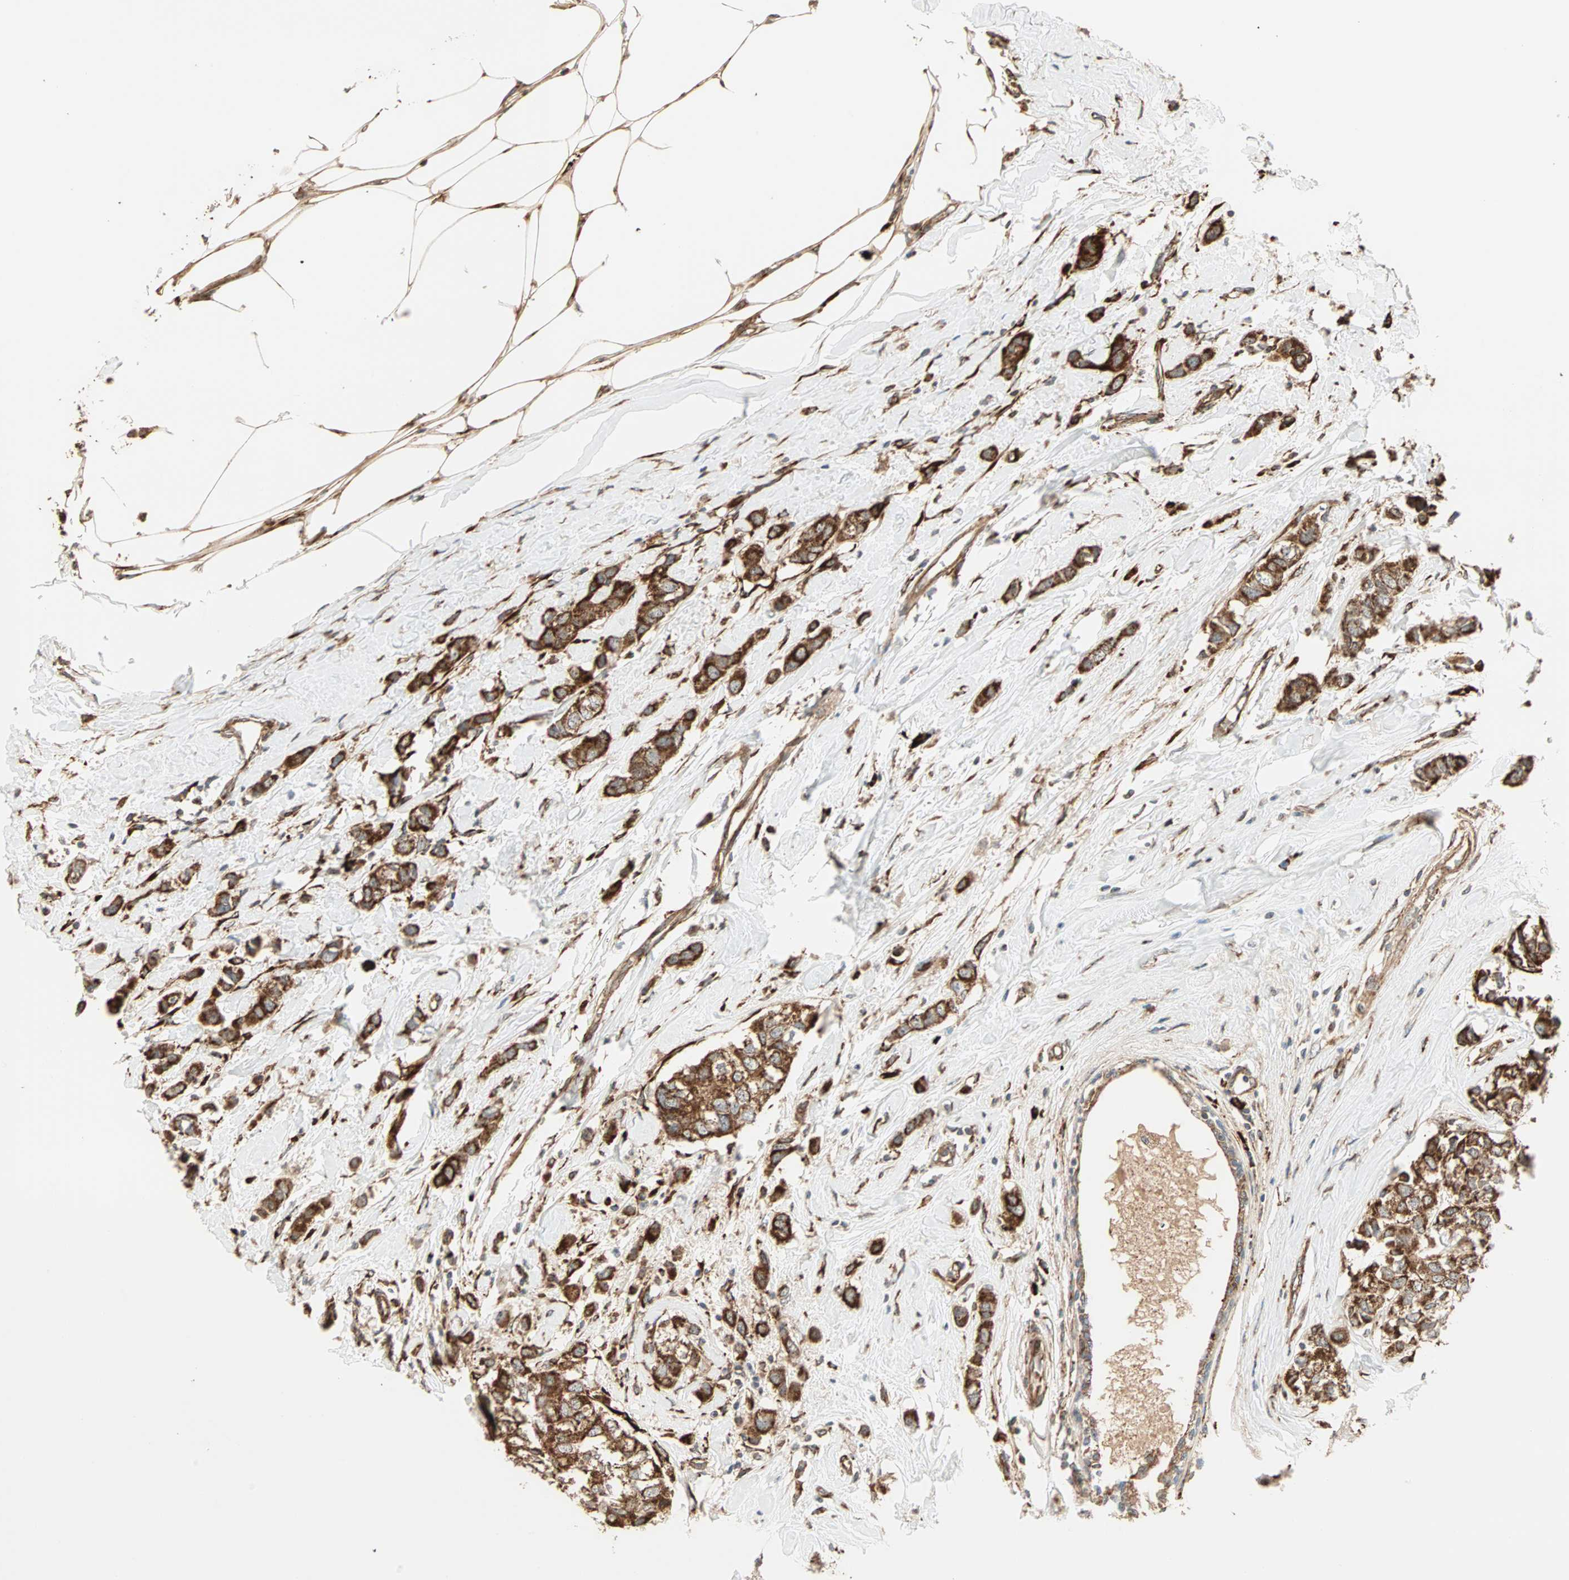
{"staining": {"intensity": "strong", "quantity": ">75%", "location": "cytoplasmic/membranous"}, "tissue": "breast cancer", "cell_type": "Tumor cells", "image_type": "cancer", "snomed": [{"axis": "morphology", "description": "Duct carcinoma"}, {"axis": "topography", "description": "Breast"}], "caption": "Human breast cancer stained for a protein (brown) reveals strong cytoplasmic/membranous positive staining in about >75% of tumor cells.", "gene": "P4HA1", "patient": {"sex": "female", "age": 50}}